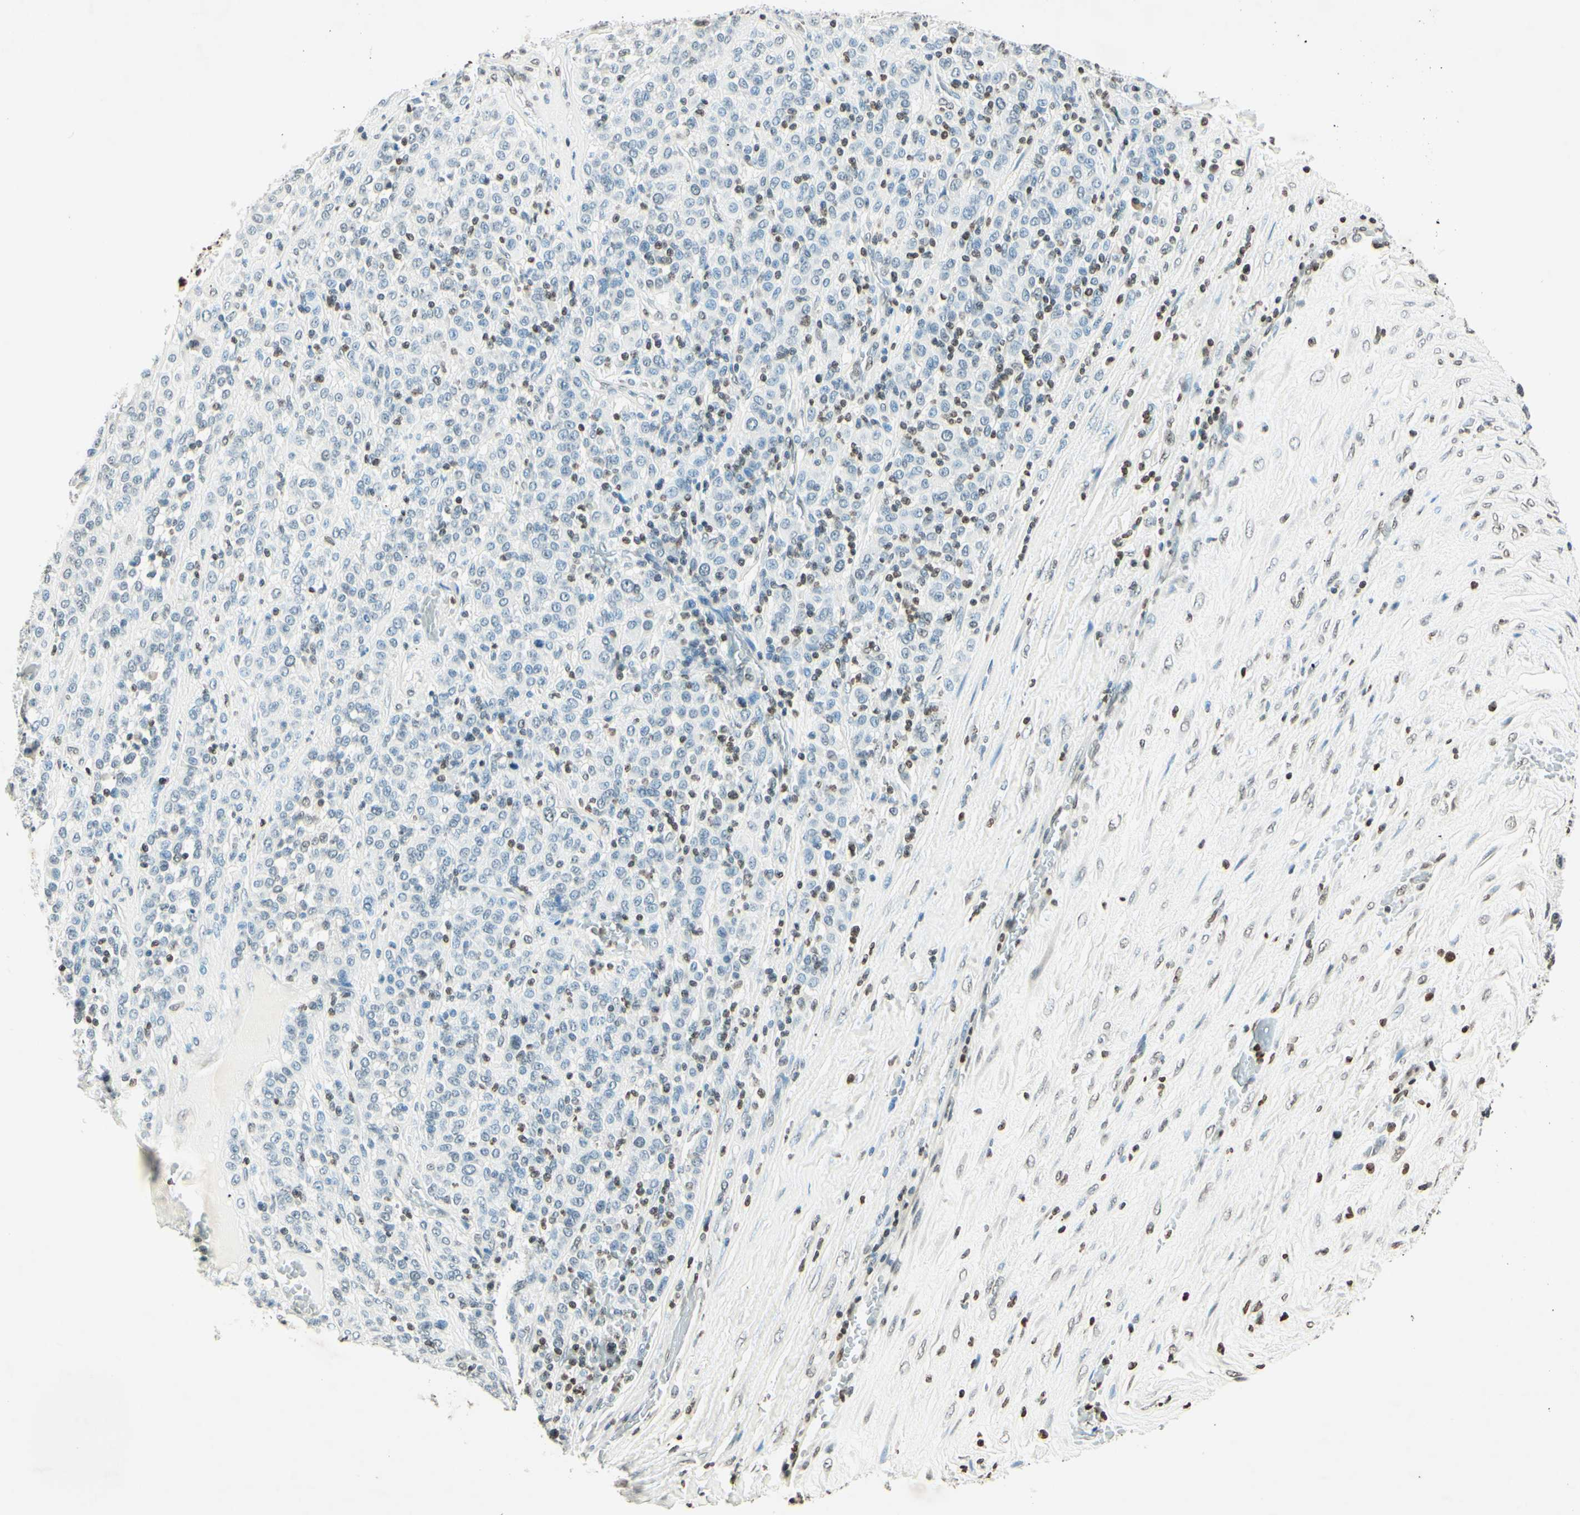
{"staining": {"intensity": "weak", "quantity": "<25%", "location": "nuclear"}, "tissue": "melanoma", "cell_type": "Tumor cells", "image_type": "cancer", "snomed": [{"axis": "morphology", "description": "Malignant melanoma, Metastatic site"}, {"axis": "topography", "description": "Pancreas"}], "caption": "The immunohistochemistry photomicrograph has no significant staining in tumor cells of malignant melanoma (metastatic site) tissue.", "gene": "MSH2", "patient": {"sex": "female", "age": 30}}